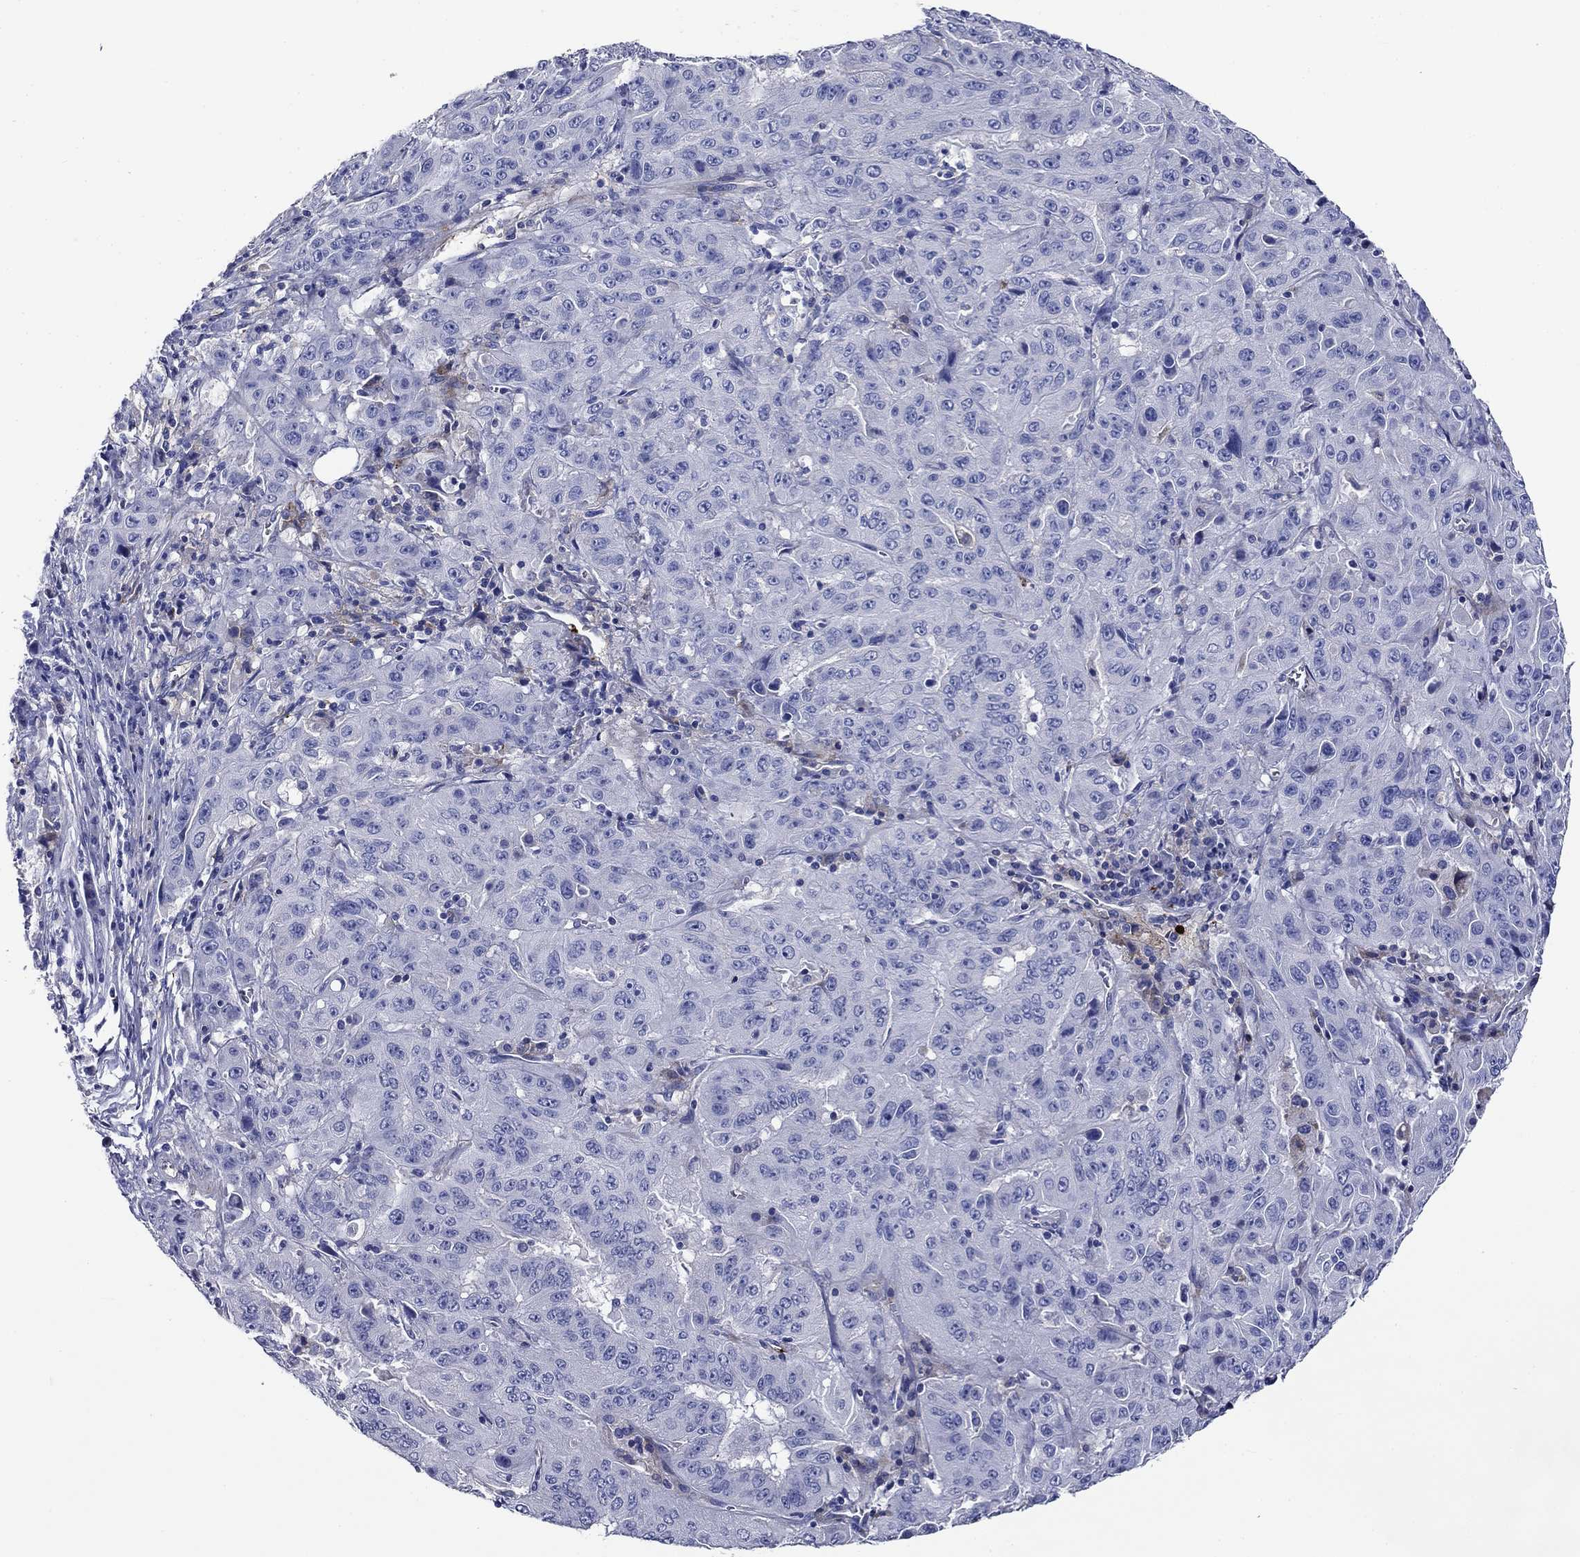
{"staining": {"intensity": "negative", "quantity": "none", "location": "none"}, "tissue": "pancreatic cancer", "cell_type": "Tumor cells", "image_type": "cancer", "snomed": [{"axis": "morphology", "description": "Adenocarcinoma, NOS"}, {"axis": "topography", "description": "Pancreas"}], "caption": "An immunohistochemistry (IHC) photomicrograph of pancreatic cancer is shown. There is no staining in tumor cells of pancreatic cancer.", "gene": "CNDP1", "patient": {"sex": "male", "age": 63}}